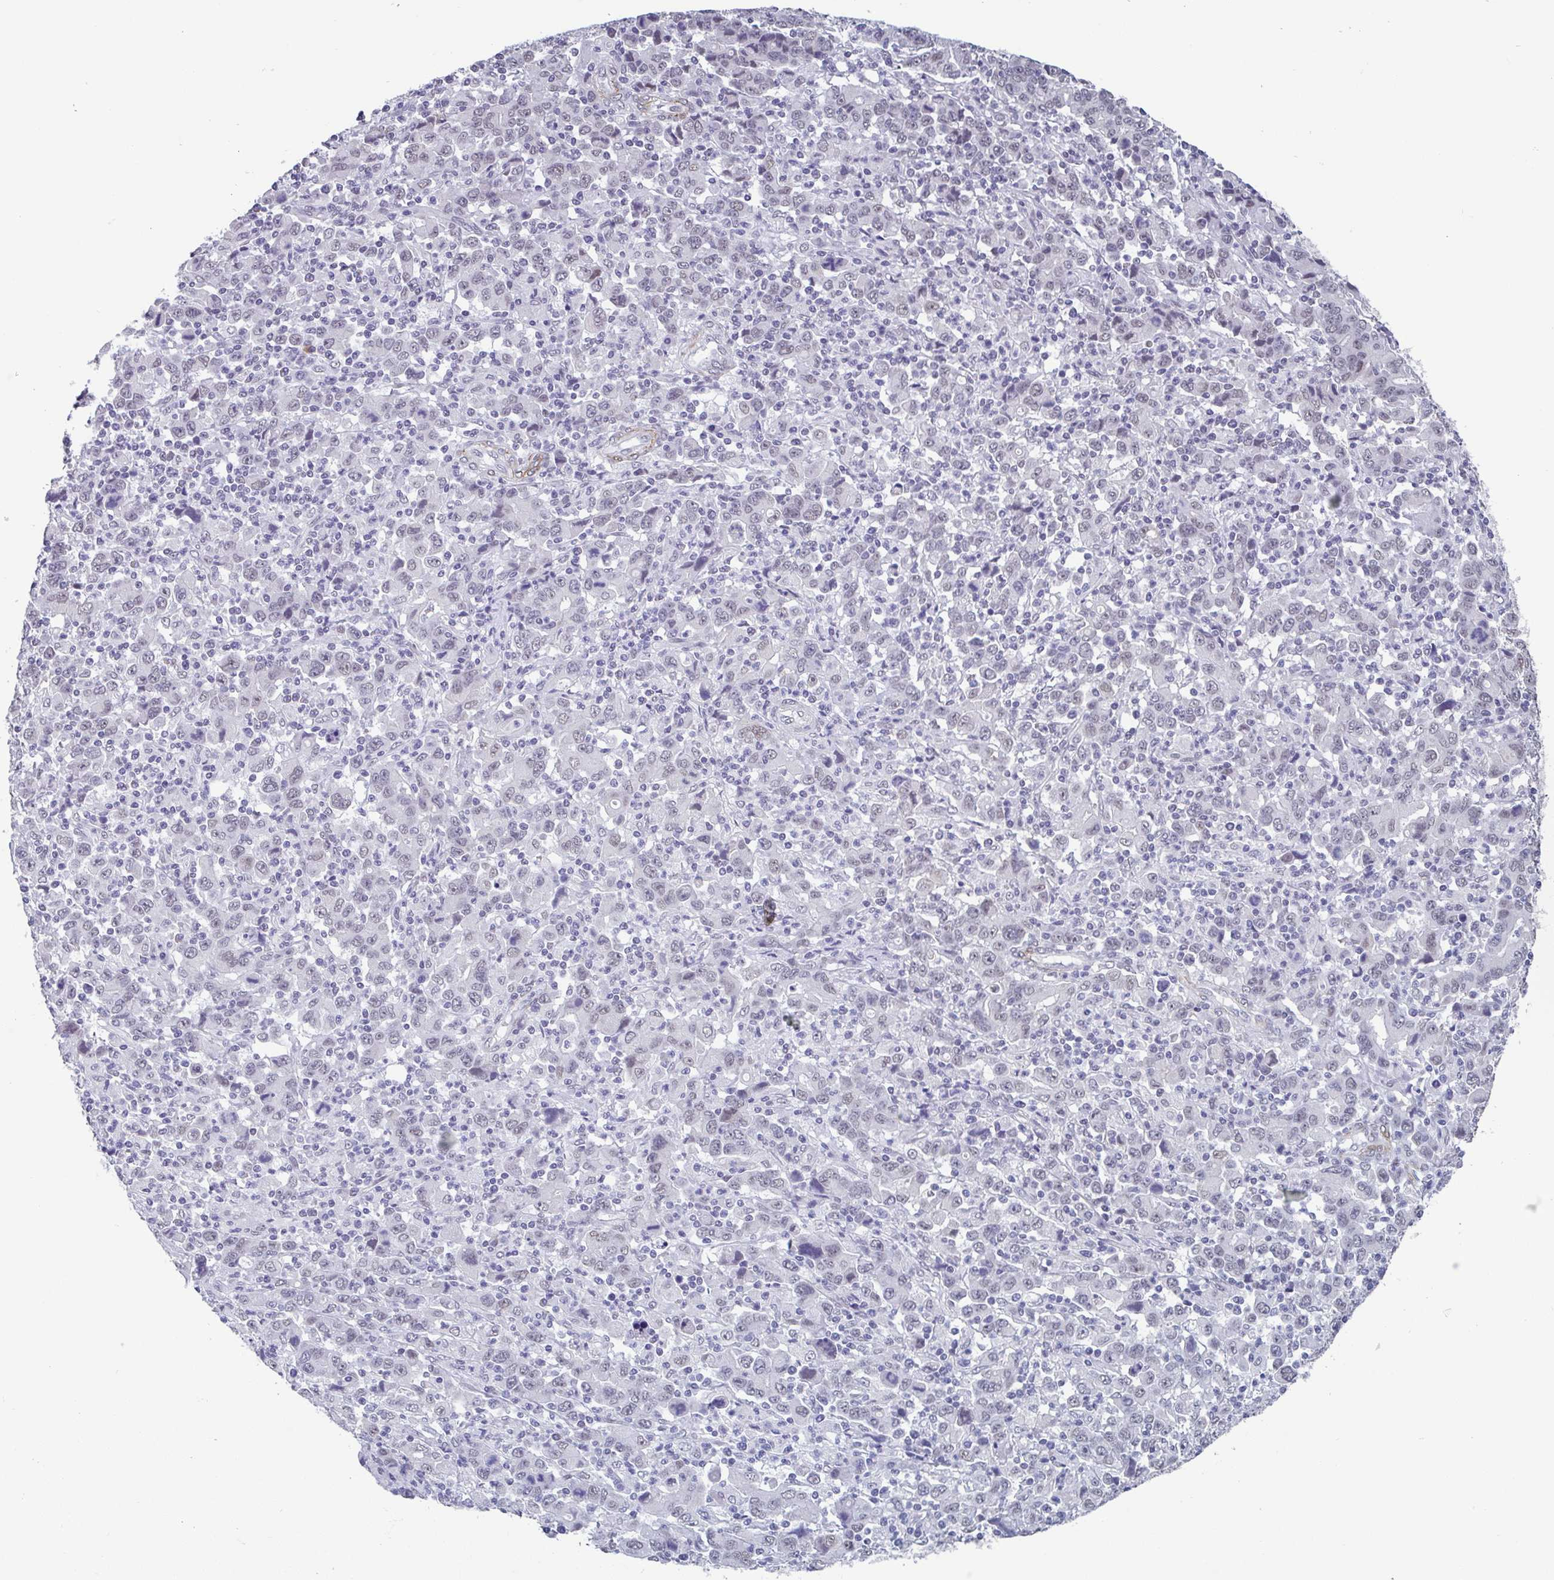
{"staining": {"intensity": "weak", "quantity": "<25%", "location": "nuclear"}, "tissue": "stomach cancer", "cell_type": "Tumor cells", "image_type": "cancer", "snomed": [{"axis": "morphology", "description": "Adenocarcinoma, NOS"}, {"axis": "topography", "description": "Stomach, upper"}], "caption": "Immunohistochemistry image of neoplastic tissue: stomach cancer (adenocarcinoma) stained with DAB (3,3'-diaminobenzidine) exhibits no significant protein expression in tumor cells.", "gene": "TMEM92", "patient": {"sex": "male", "age": 69}}